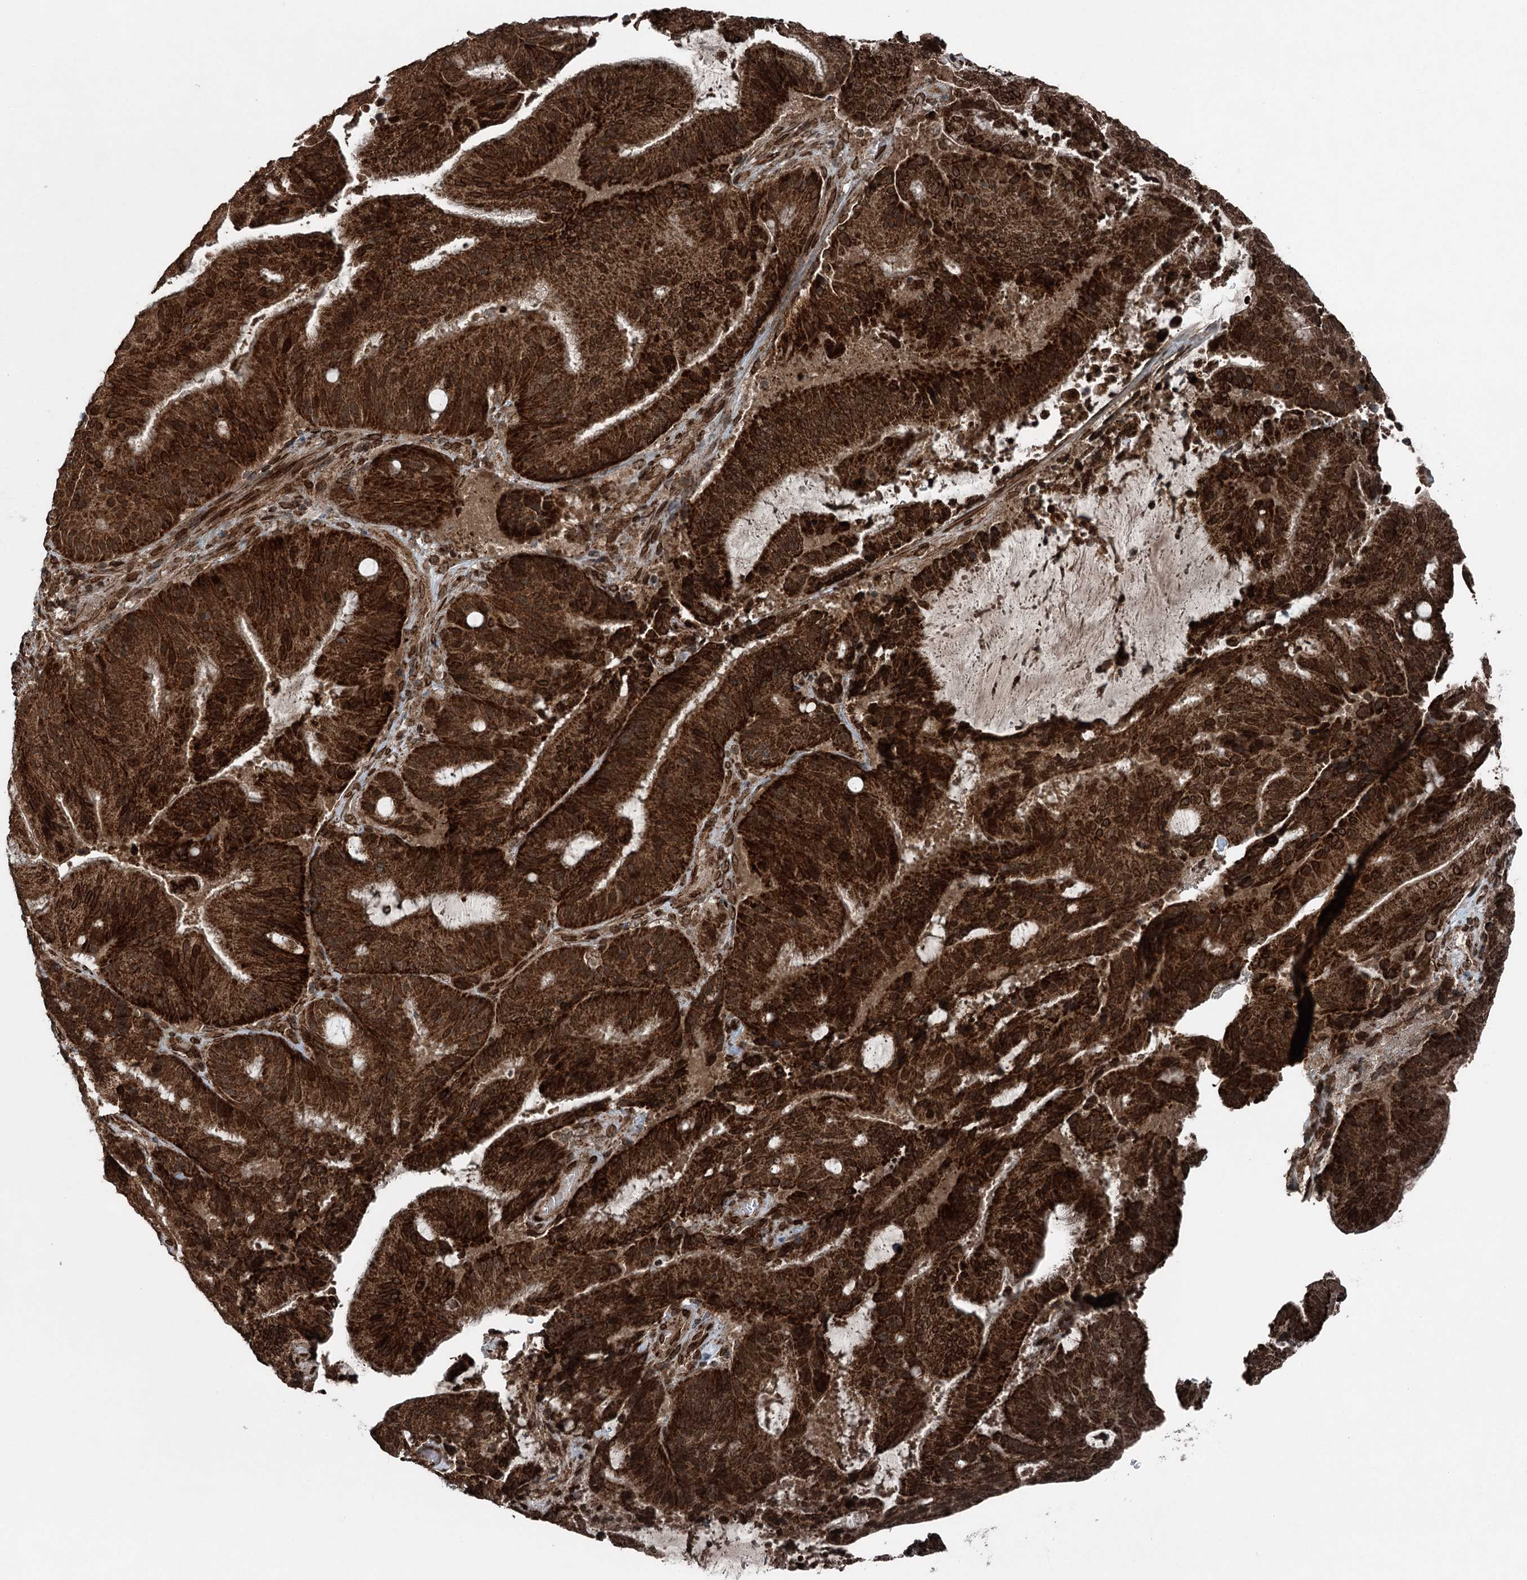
{"staining": {"intensity": "strong", "quantity": ">75%", "location": "cytoplasmic/membranous,nuclear"}, "tissue": "liver cancer", "cell_type": "Tumor cells", "image_type": "cancer", "snomed": [{"axis": "morphology", "description": "Normal tissue, NOS"}, {"axis": "morphology", "description": "Cholangiocarcinoma"}, {"axis": "topography", "description": "Liver"}, {"axis": "topography", "description": "Peripheral nerve tissue"}], "caption": "Immunohistochemical staining of human cholangiocarcinoma (liver) reveals high levels of strong cytoplasmic/membranous and nuclear staining in approximately >75% of tumor cells.", "gene": "BCKDHA", "patient": {"sex": "female", "age": 73}}